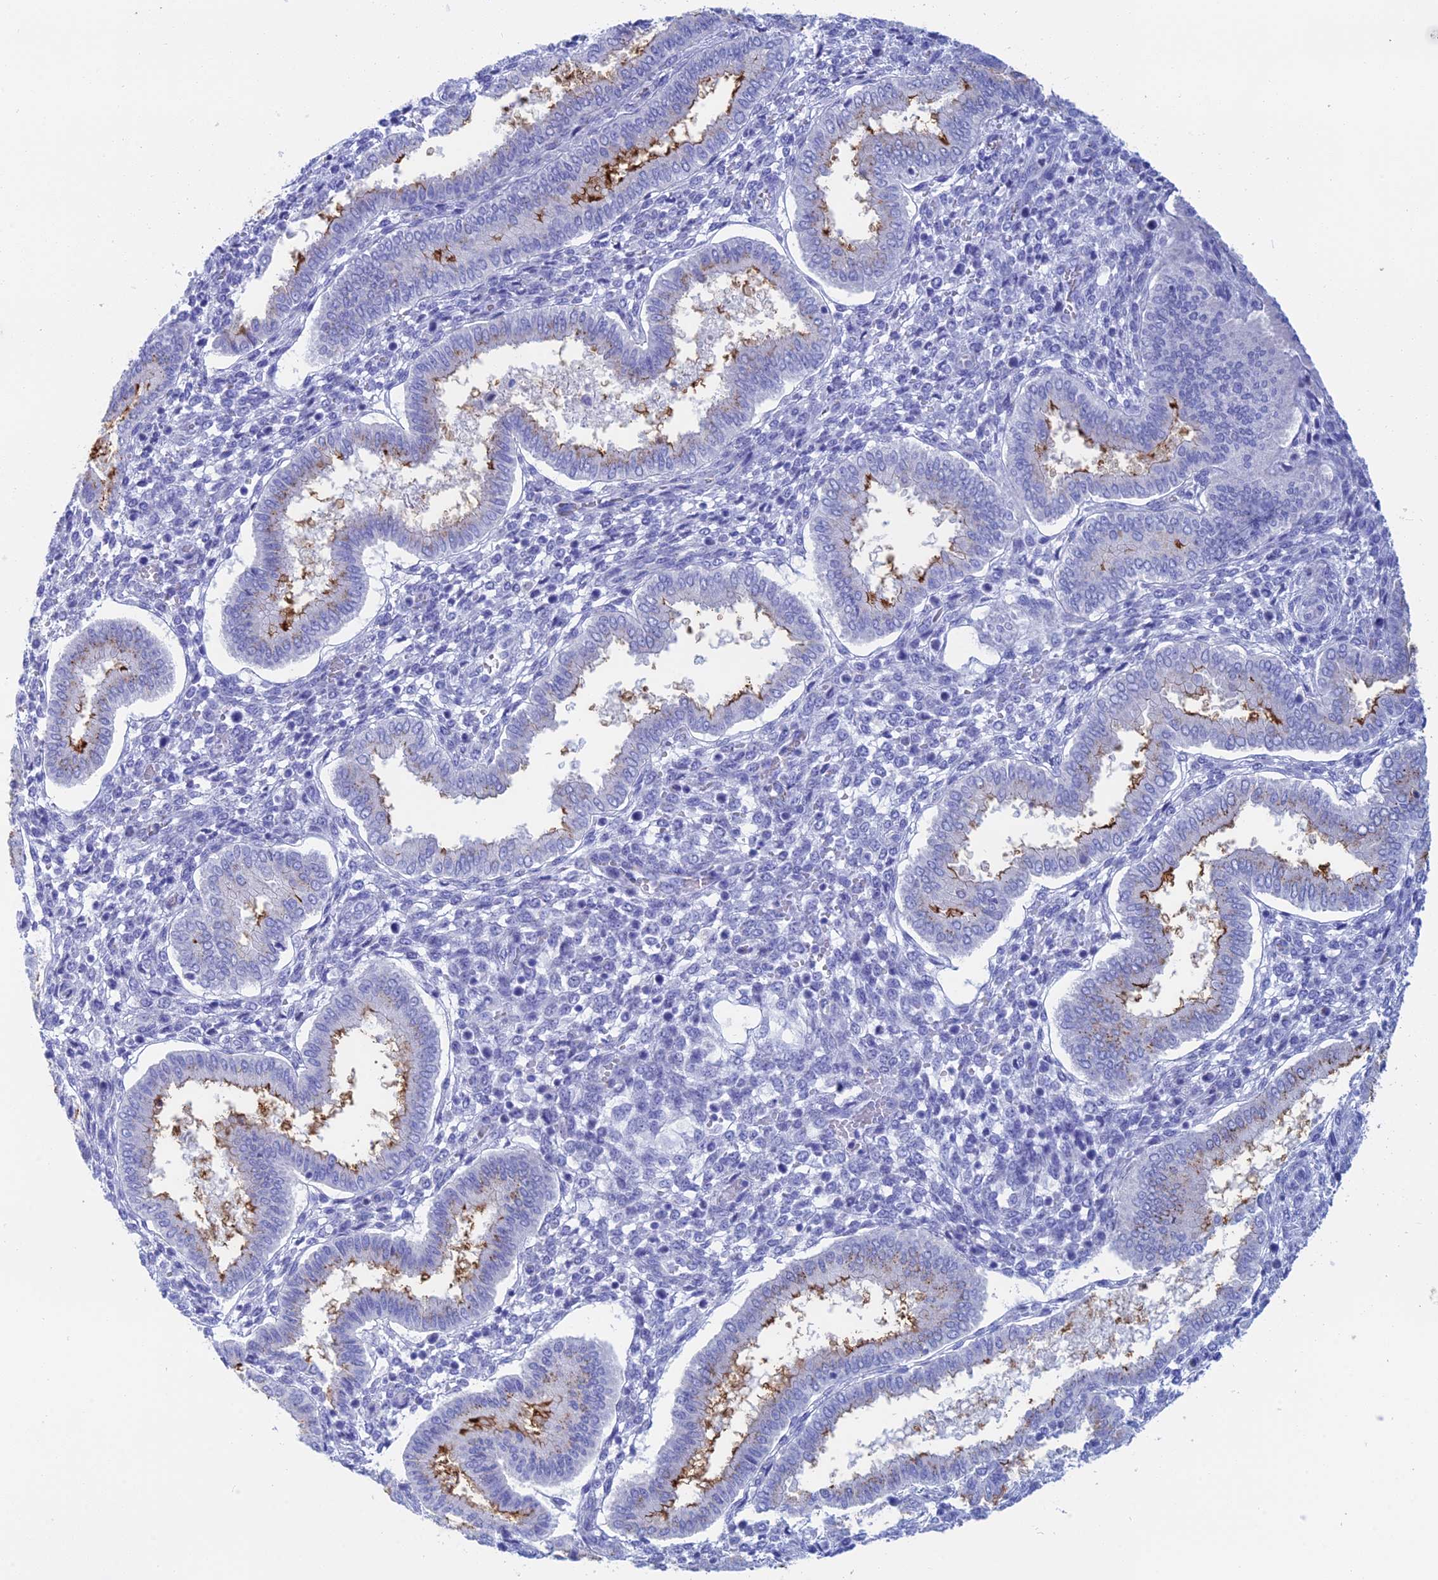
{"staining": {"intensity": "negative", "quantity": "none", "location": "none"}, "tissue": "endometrium", "cell_type": "Cells in endometrial stroma", "image_type": "normal", "snomed": [{"axis": "morphology", "description": "Normal tissue, NOS"}, {"axis": "topography", "description": "Endometrium"}], "caption": "Endometrium stained for a protein using IHC displays no positivity cells in endometrial stroma.", "gene": "ERICH4", "patient": {"sex": "female", "age": 24}}